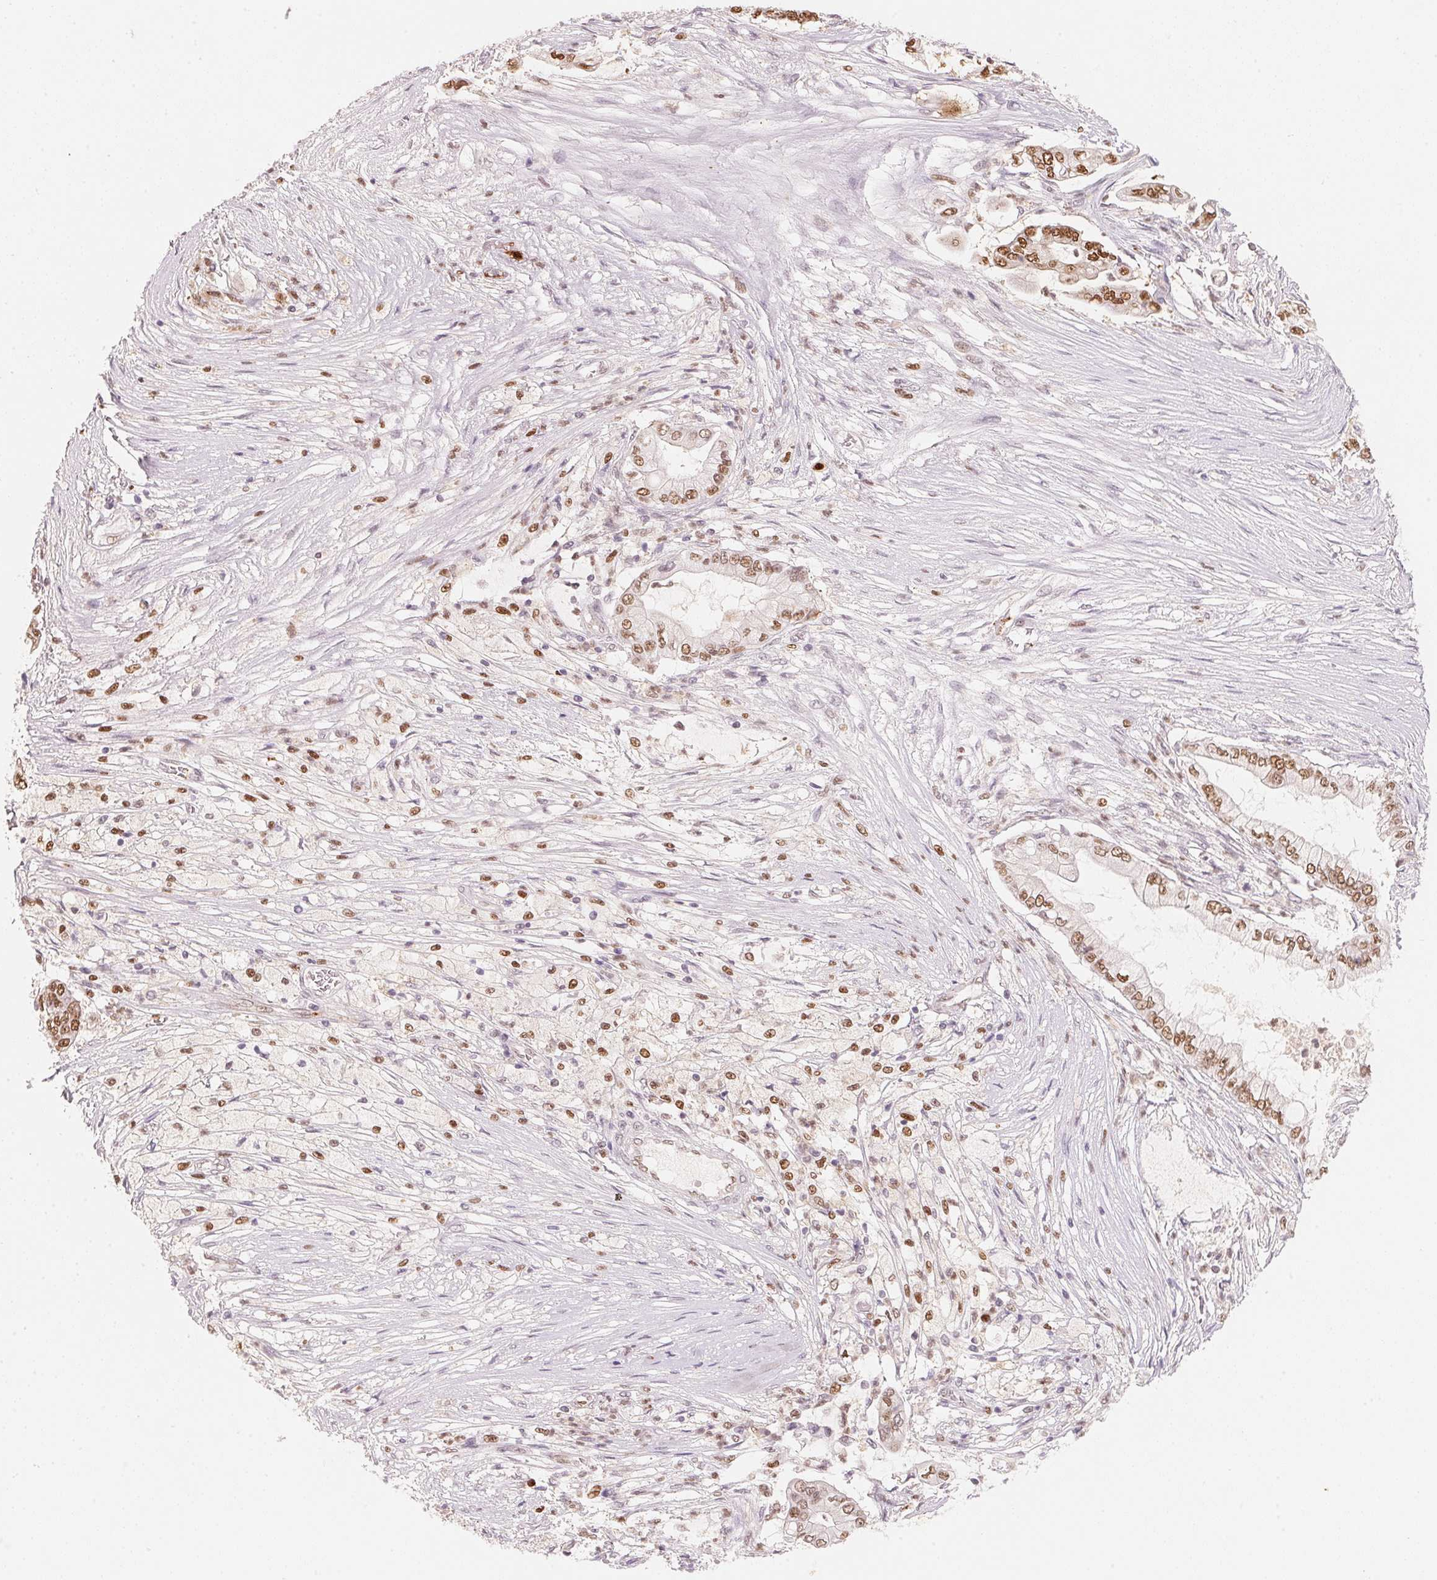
{"staining": {"intensity": "moderate", "quantity": ">75%", "location": "nuclear"}, "tissue": "pancreatic cancer", "cell_type": "Tumor cells", "image_type": "cancer", "snomed": [{"axis": "morphology", "description": "Adenocarcinoma, NOS"}, {"axis": "topography", "description": "Pancreas"}], "caption": "DAB immunohistochemical staining of human pancreatic cancer (adenocarcinoma) reveals moderate nuclear protein positivity in approximately >75% of tumor cells.", "gene": "ARHGAP22", "patient": {"sex": "female", "age": 69}}